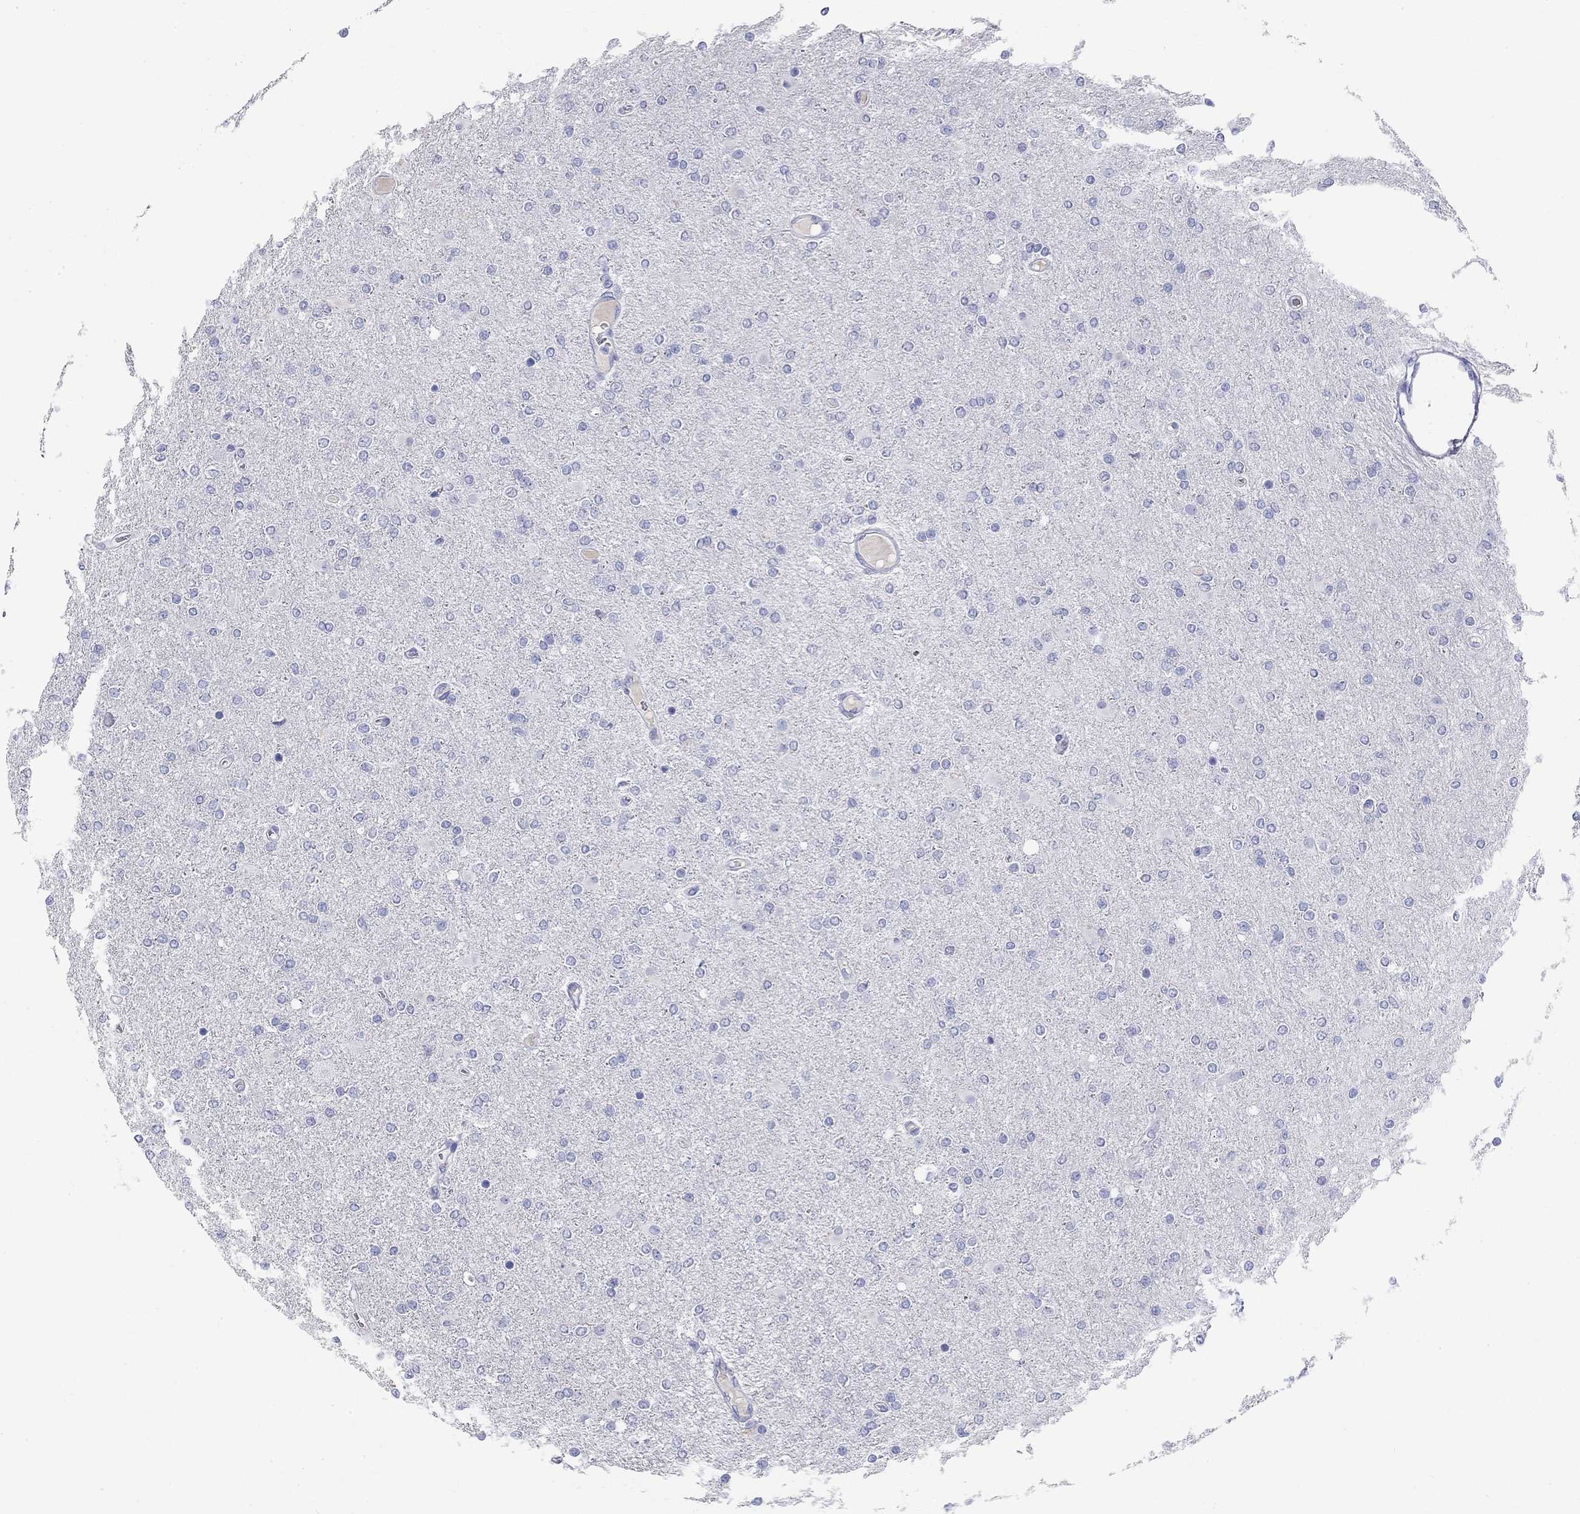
{"staining": {"intensity": "negative", "quantity": "none", "location": "none"}, "tissue": "glioma", "cell_type": "Tumor cells", "image_type": "cancer", "snomed": [{"axis": "morphology", "description": "Glioma, malignant, High grade"}, {"axis": "topography", "description": "Cerebral cortex"}], "caption": "This is a photomicrograph of immunohistochemistry (IHC) staining of malignant high-grade glioma, which shows no staining in tumor cells.", "gene": "PHOX2B", "patient": {"sex": "male", "age": 70}}